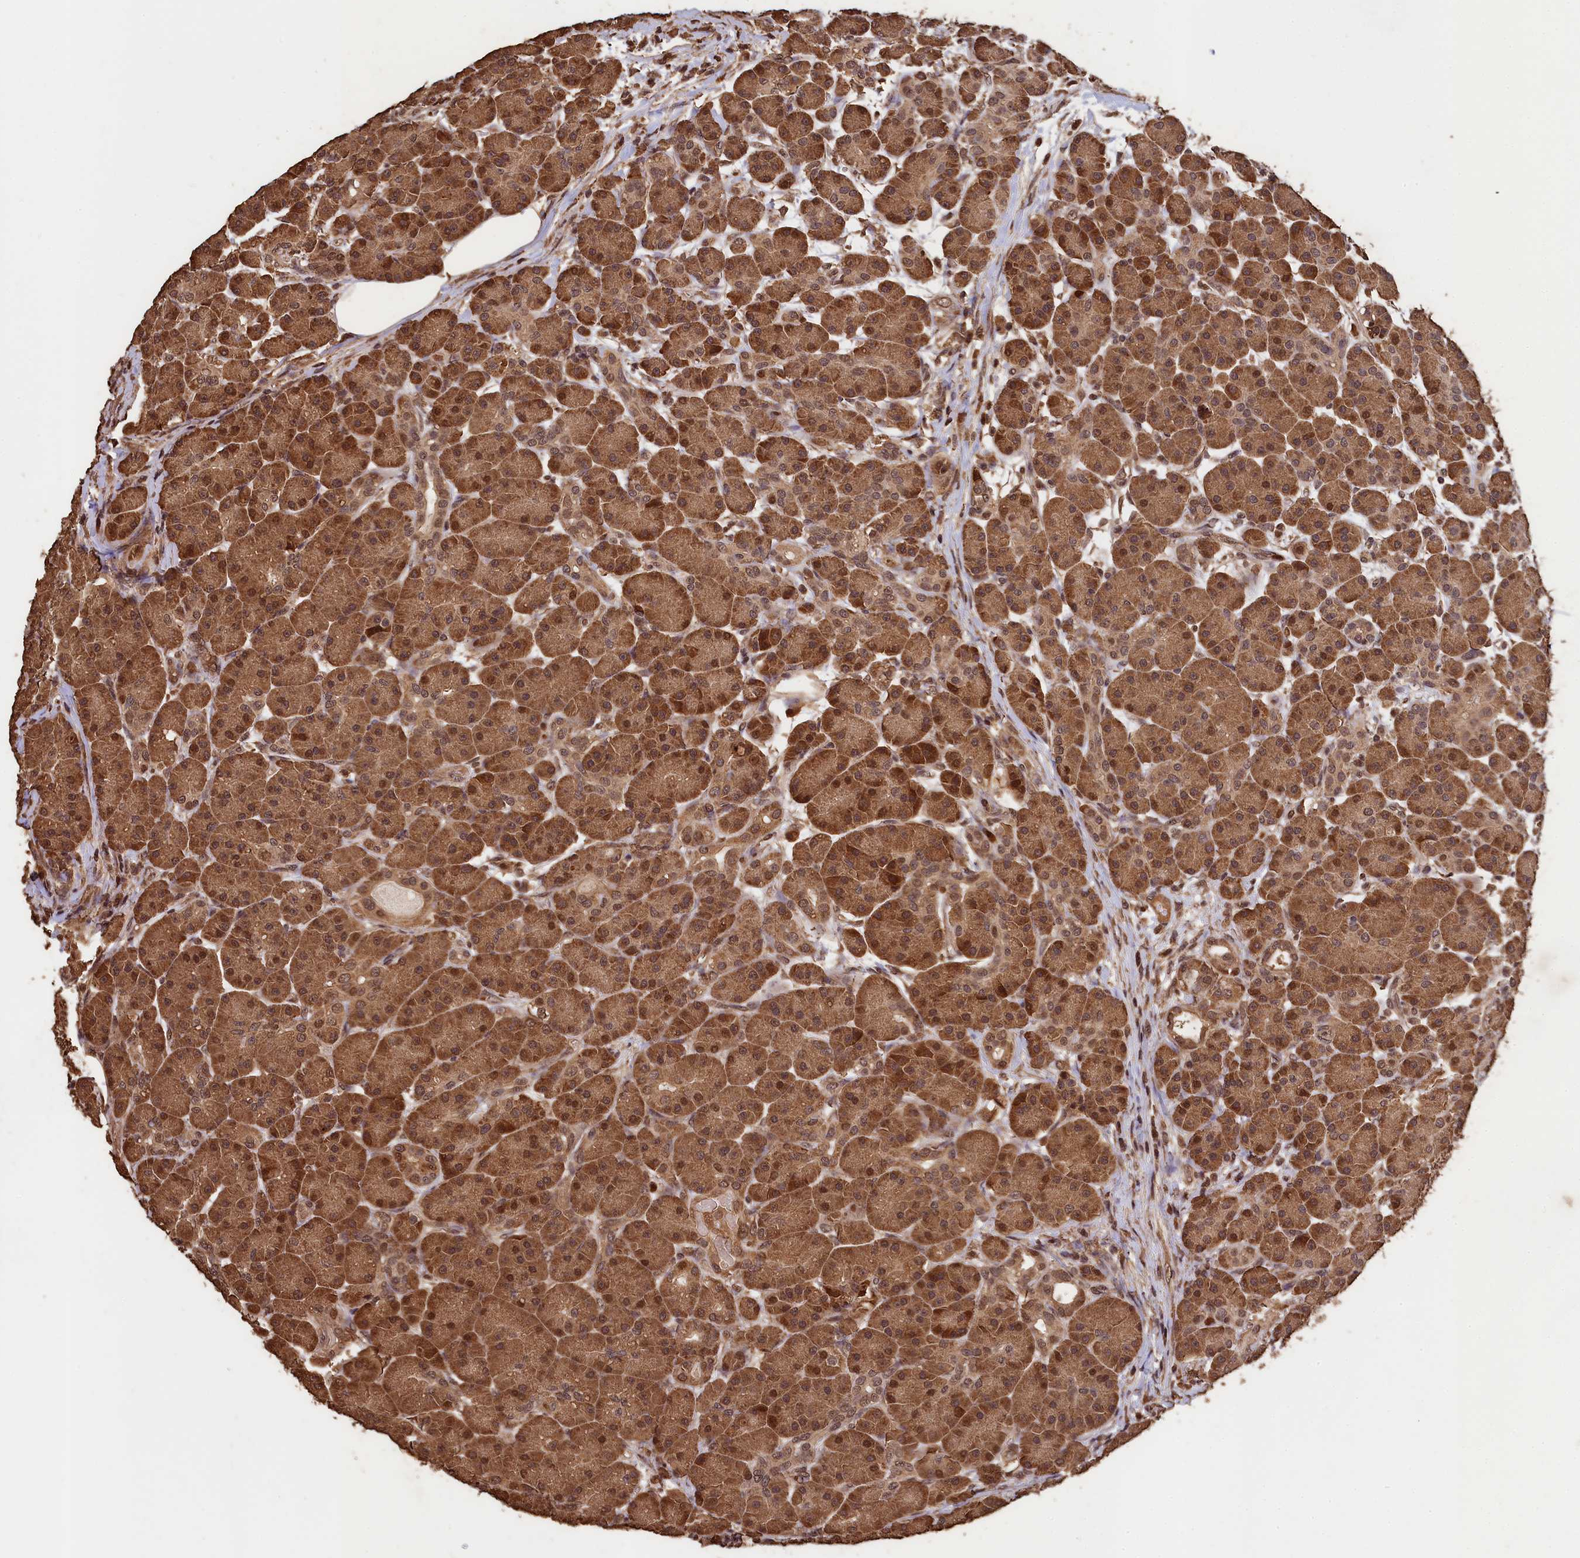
{"staining": {"intensity": "moderate", "quantity": ">75%", "location": "cytoplasmic/membranous,nuclear"}, "tissue": "pancreas", "cell_type": "Exocrine glandular cells", "image_type": "normal", "snomed": [{"axis": "morphology", "description": "Normal tissue, NOS"}, {"axis": "topography", "description": "Pancreas"}], "caption": "Brown immunohistochemical staining in unremarkable human pancreas displays moderate cytoplasmic/membranous,nuclear positivity in approximately >75% of exocrine glandular cells. Immunohistochemistry stains the protein of interest in brown and the nuclei are stained blue.", "gene": "CEP57L1", "patient": {"sex": "male", "age": 63}}